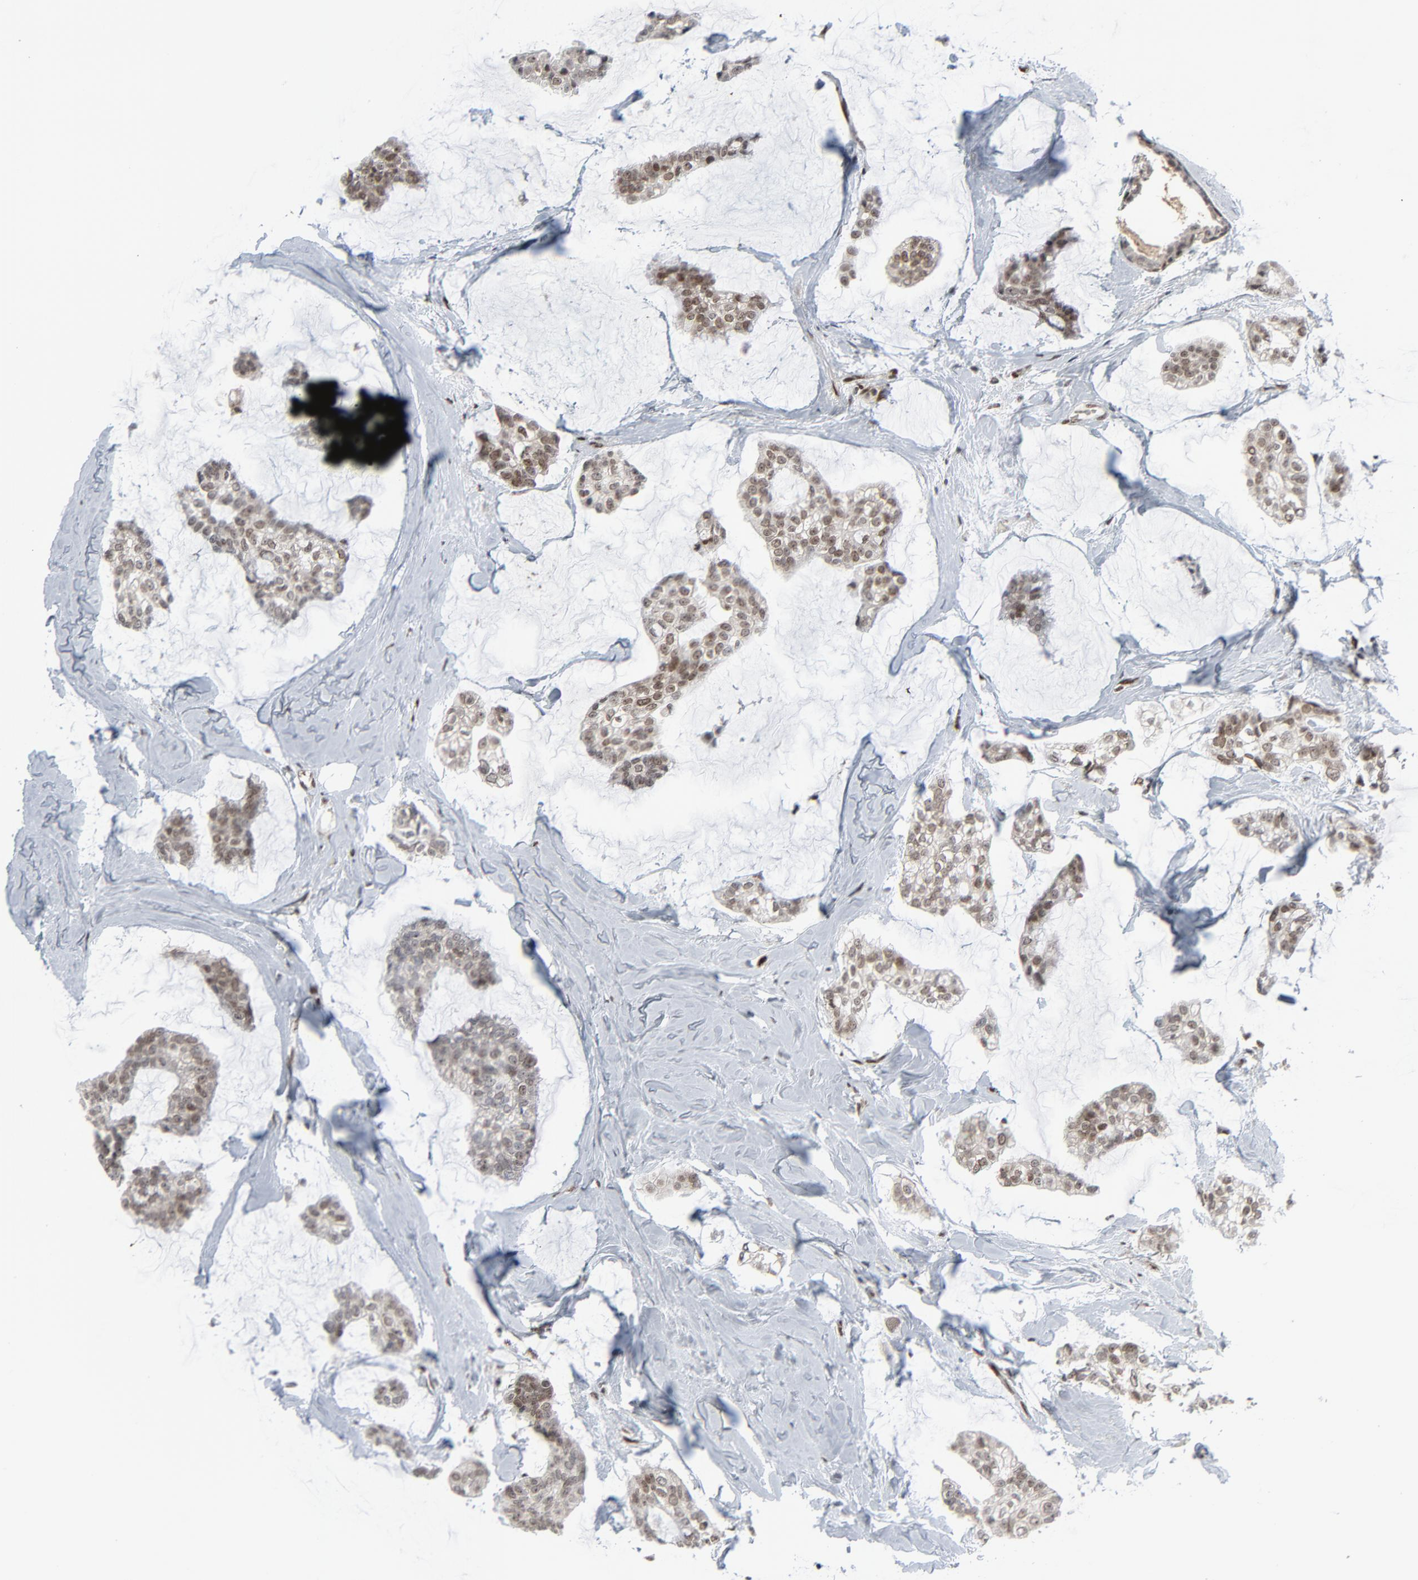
{"staining": {"intensity": "moderate", "quantity": ">75%", "location": "nuclear"}, "tissue": "breast cancer", "cell_type": "Tumor cells", "image_type": "cancer", "snomed": [{"axis": "morphology", "description": "Duct carcinoma"}, {"axis": "topography", "description": "Breast"}], "caption": "Immunohistochemical staining of breast cancer reveals medium levels of moderate nuclear positivity in about >75% of tumor cells.", "gene": "CUX1", "patient": {"sex": "female", "age": 93}}